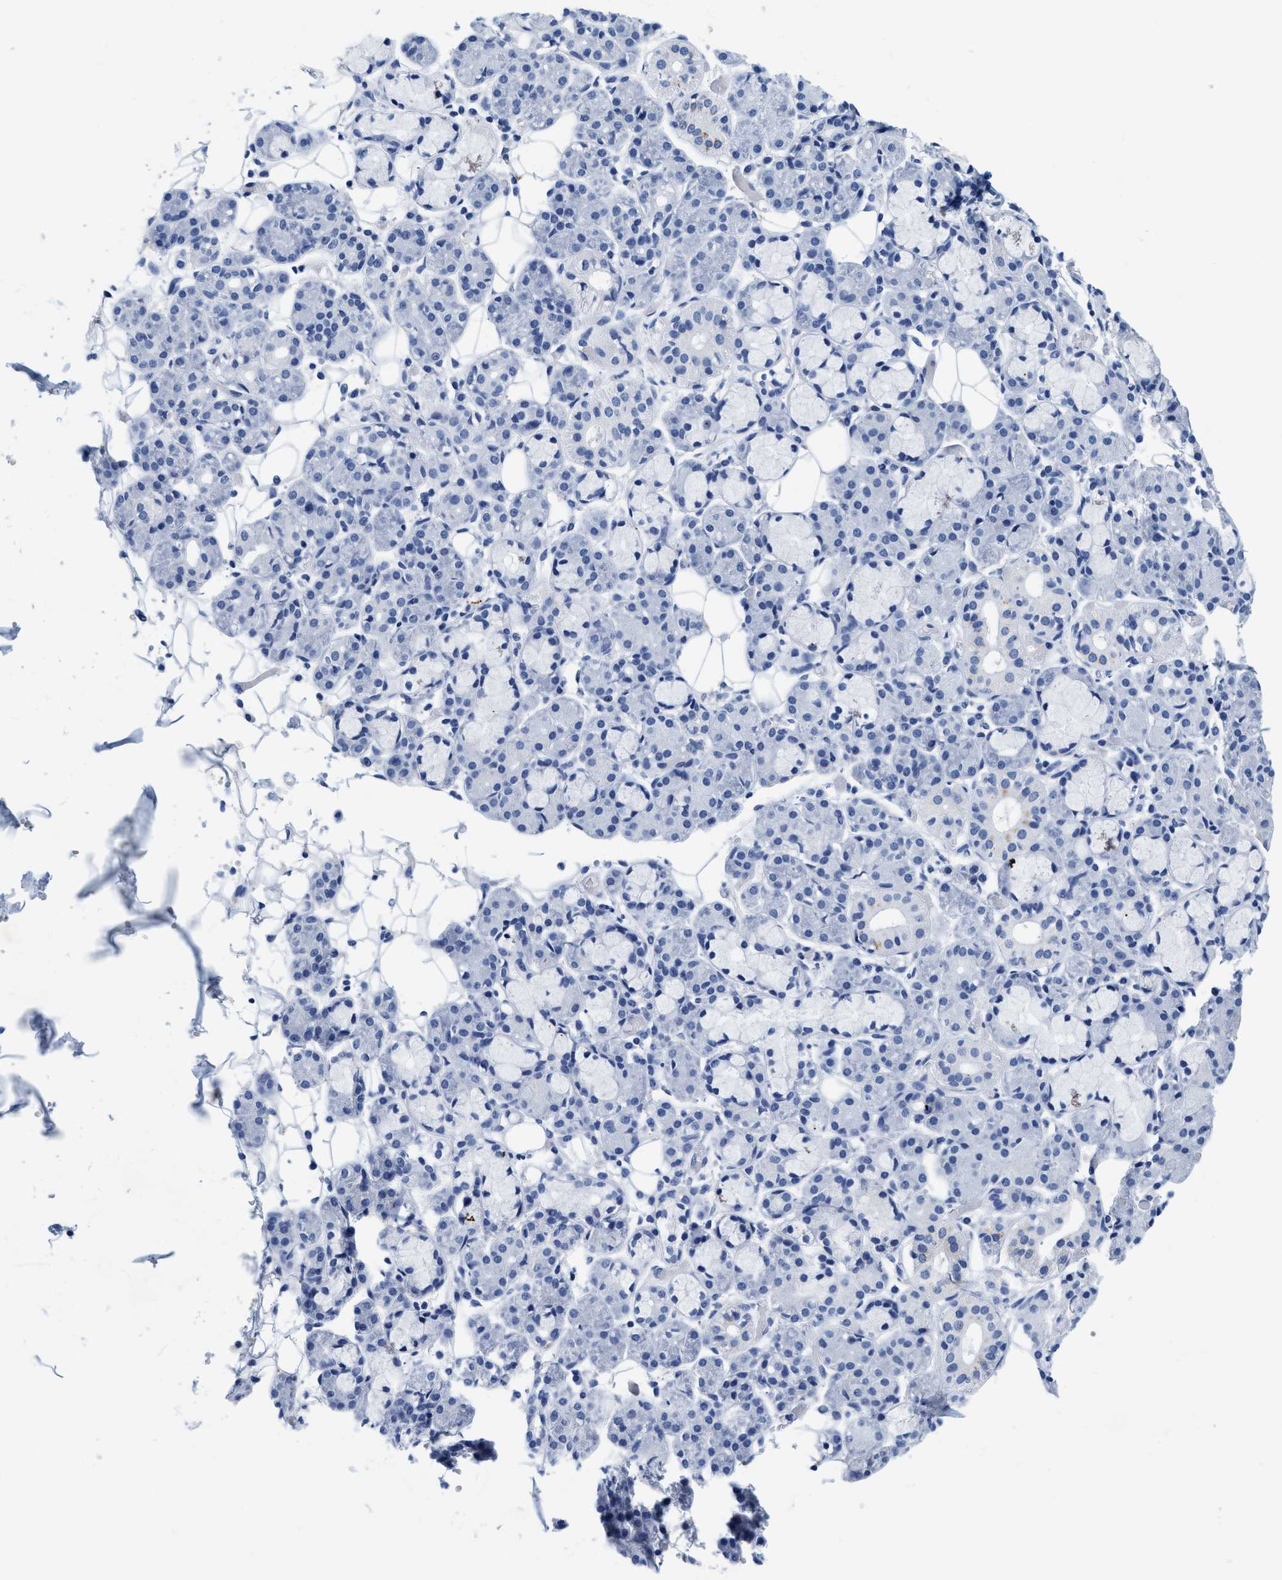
{"staining": {"intensity": "negative", "quantity": "none", "location": "none"}, "tissue": "salivary gland", "cell_type": "Glandular cells", "image_type": "normal", "snomed": [{"axis": "morphology", "description": "Normal tissue, NOS"}, {"axis": "topography", "description": "Salivary gland"}], "caption": "Immunohistochemical staining of unremarkable salivary gland shows no significant positivity in glandular cells. The staining is performed using DAB brown chromogen with nuclei counter-stained in using hematoxylin.", "gene": "TTC3", "patient": {"sex": "male", "age": 63}}